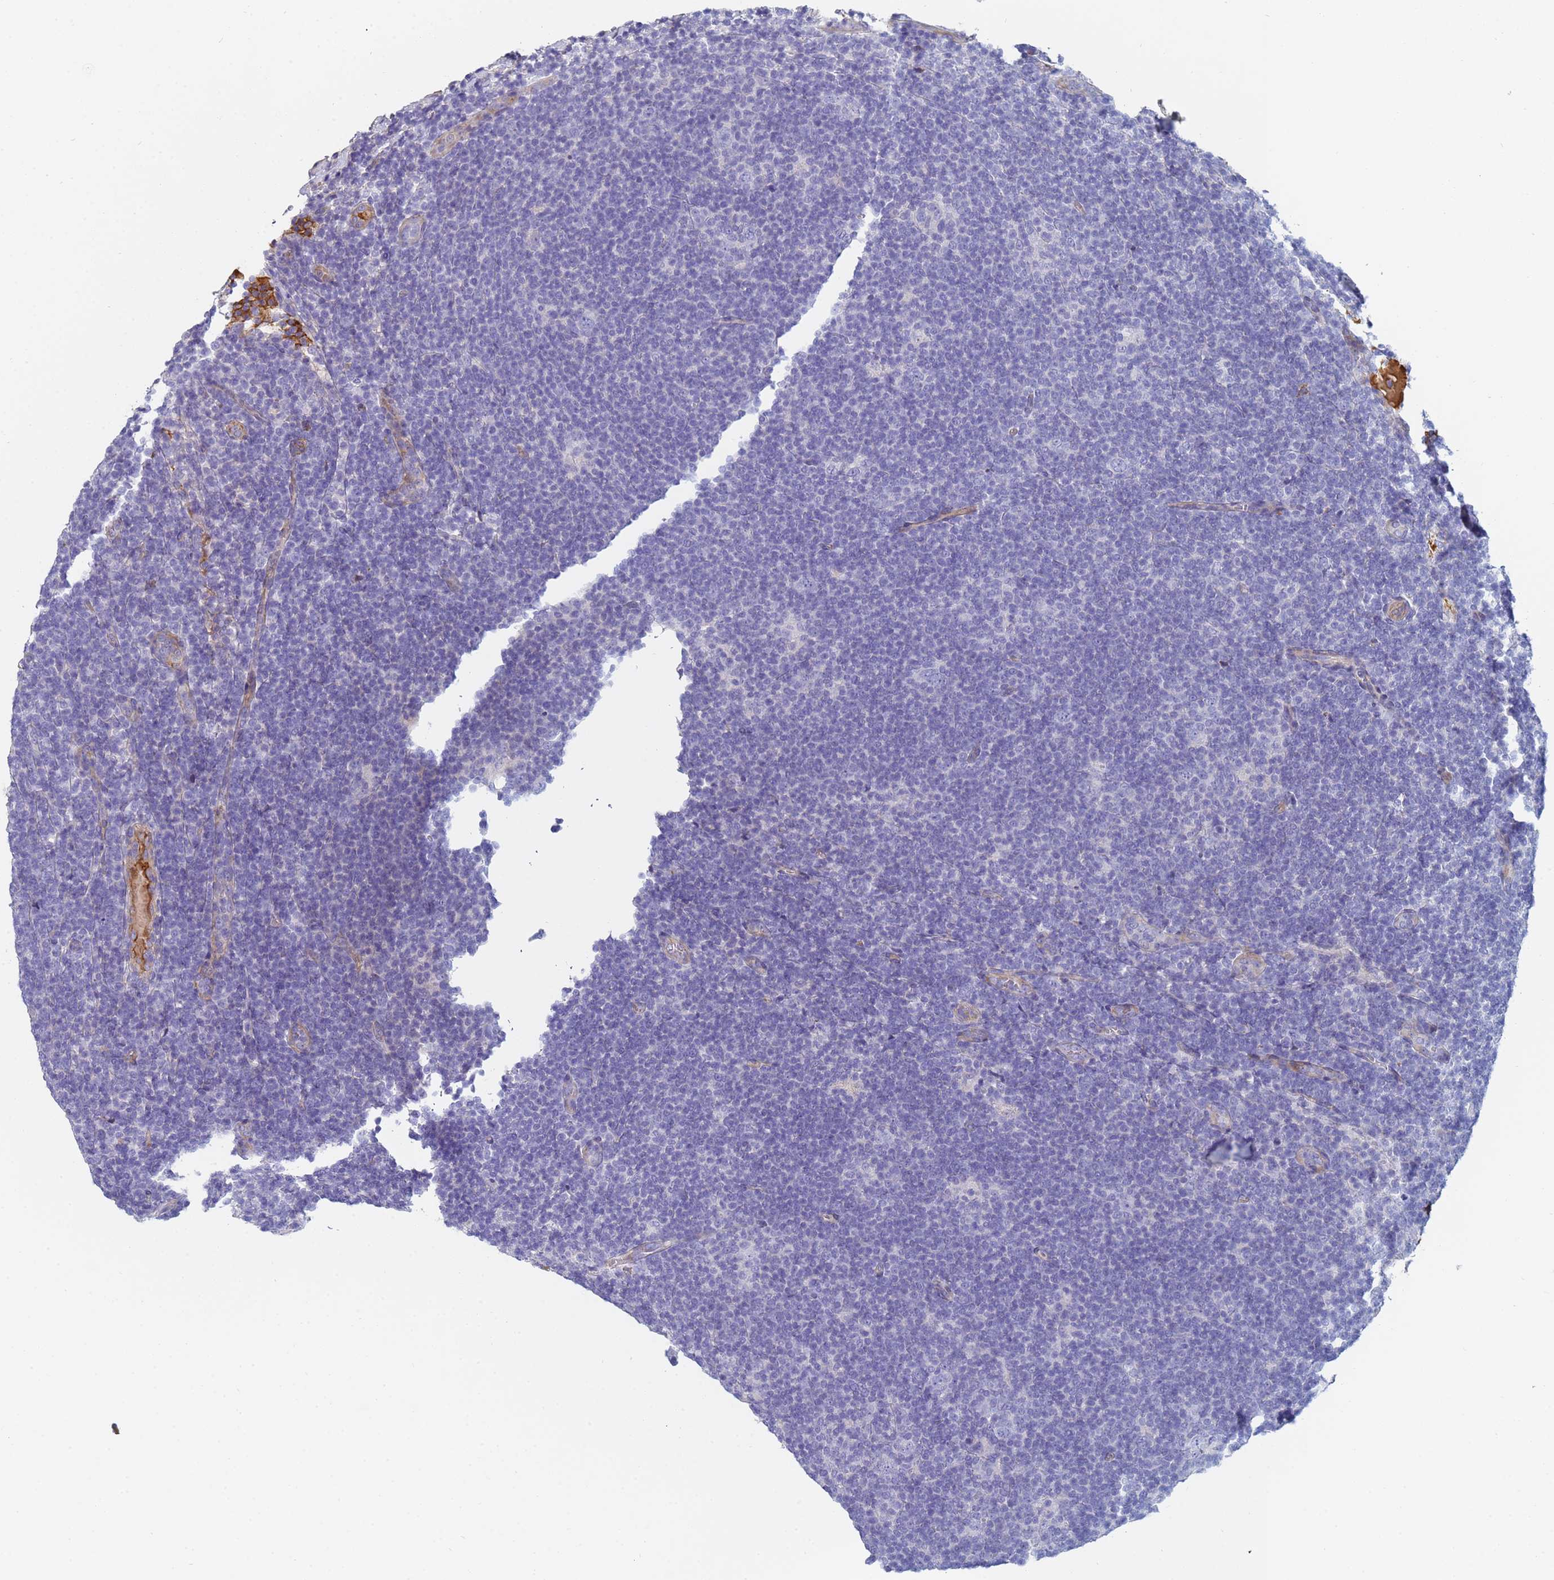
{"staining": {"intensity": "negative", "quantity": "none", "location": "none"}, "tissue": "lymphoma", "cell_type": "Tumor cells", "image_type": "cancer", "snomed": [{"axis": "morphology", "description": "Hodgkin's disease, NOS"}, {"axis": "topography", "description": "Lymph node"}], "caption": "Immunohistochemistry image of human lymphoma stained for a protein (brown), which demonstrates no expression in tumor cells.", "gene": "ABCA8", "patient": {"sex": "female", "age": 57}}